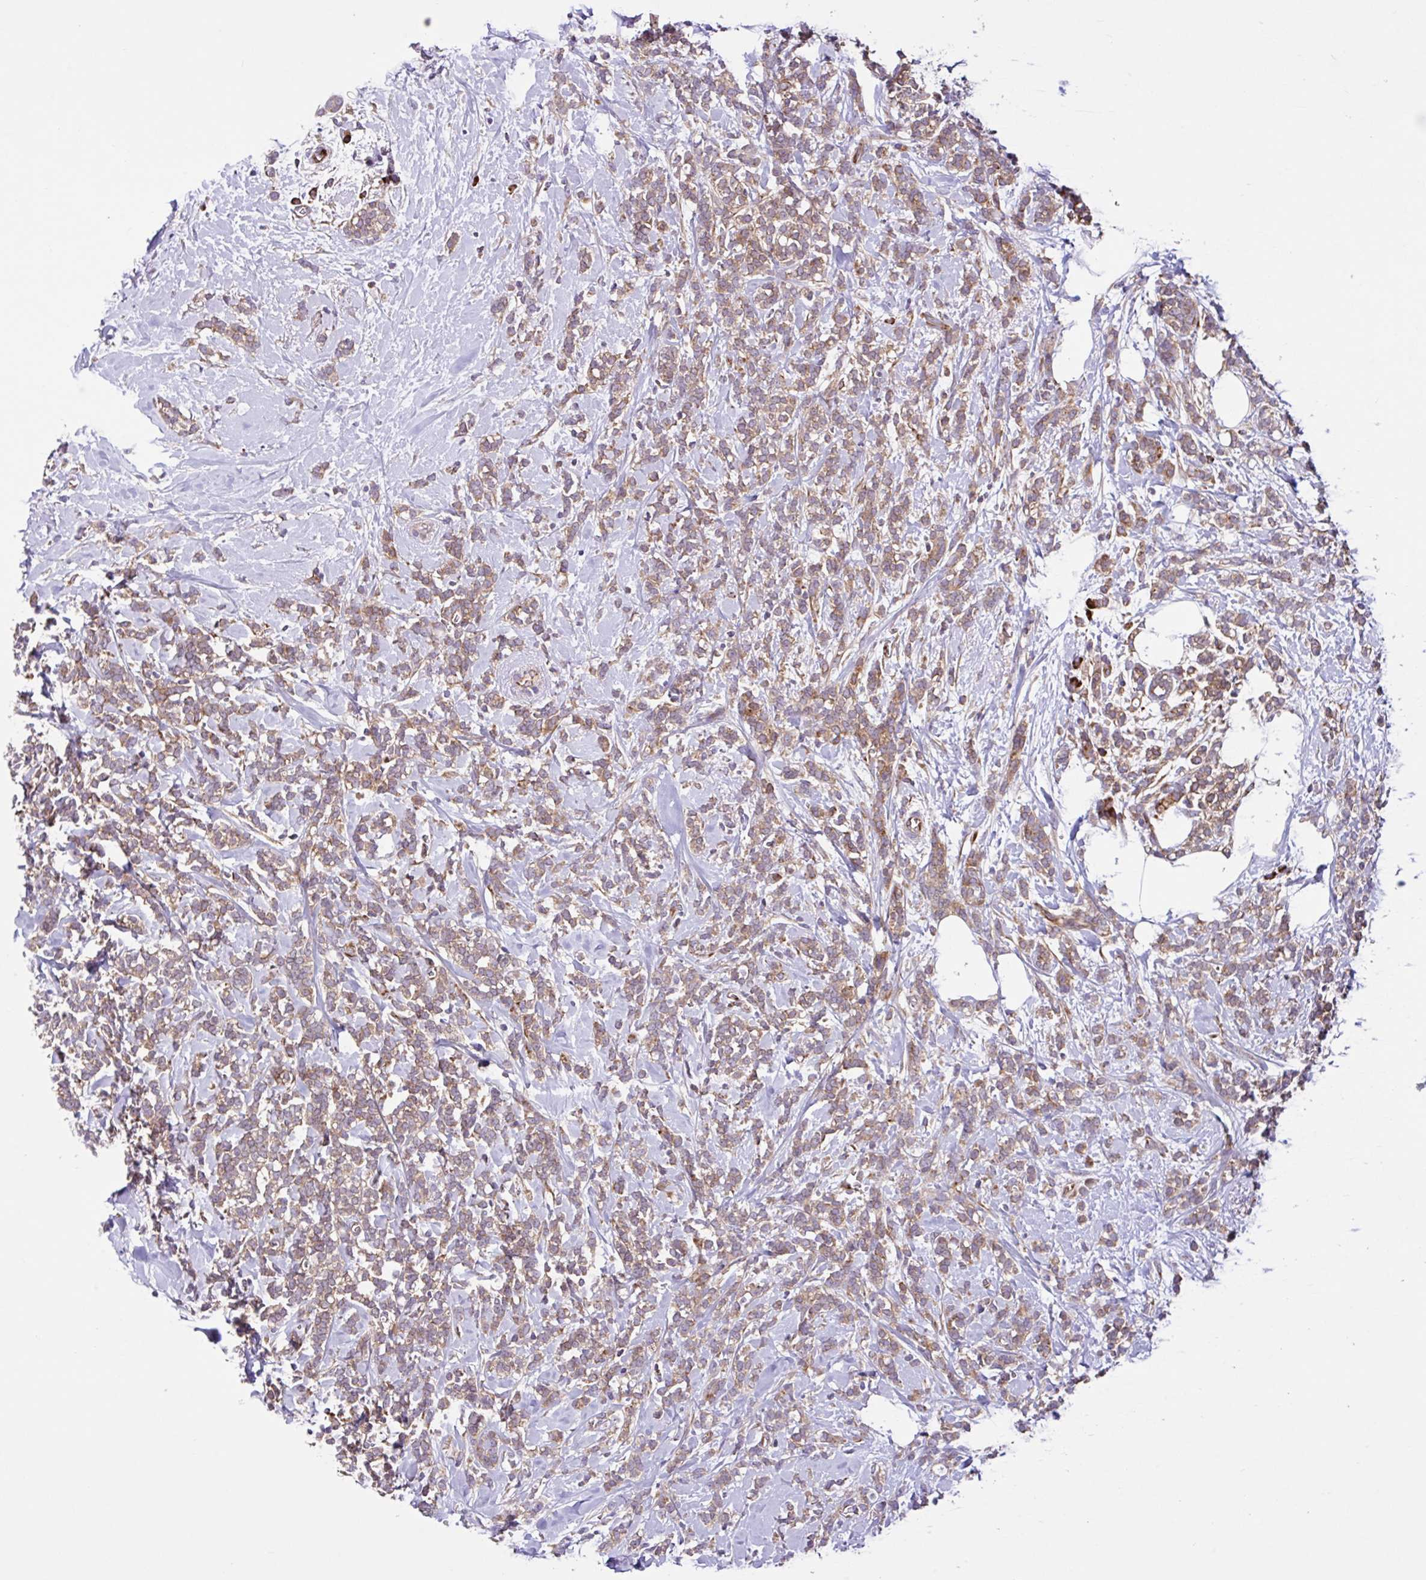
{"staining": {"intensity": "weak", "quantity": ">75%", "location": "cytoplasmic/membranous"}, "tissue": "breast cancer", "cell_type": "Tumor cells", "image_type": "cancer", "snomed": [{"axis": "morphology", "description": "Lobular carcinoma"}, {"axis": "topography", "description": "Breast"}], "caption": "A photomicrograph of breast cancer (lobular carcinoma) stained for a protein demonstrates weak cytoplasmic/membranous brown staining in tumor cells.", "gene": "NTPCR", "patient": {"sex": "female", "age": 59}}